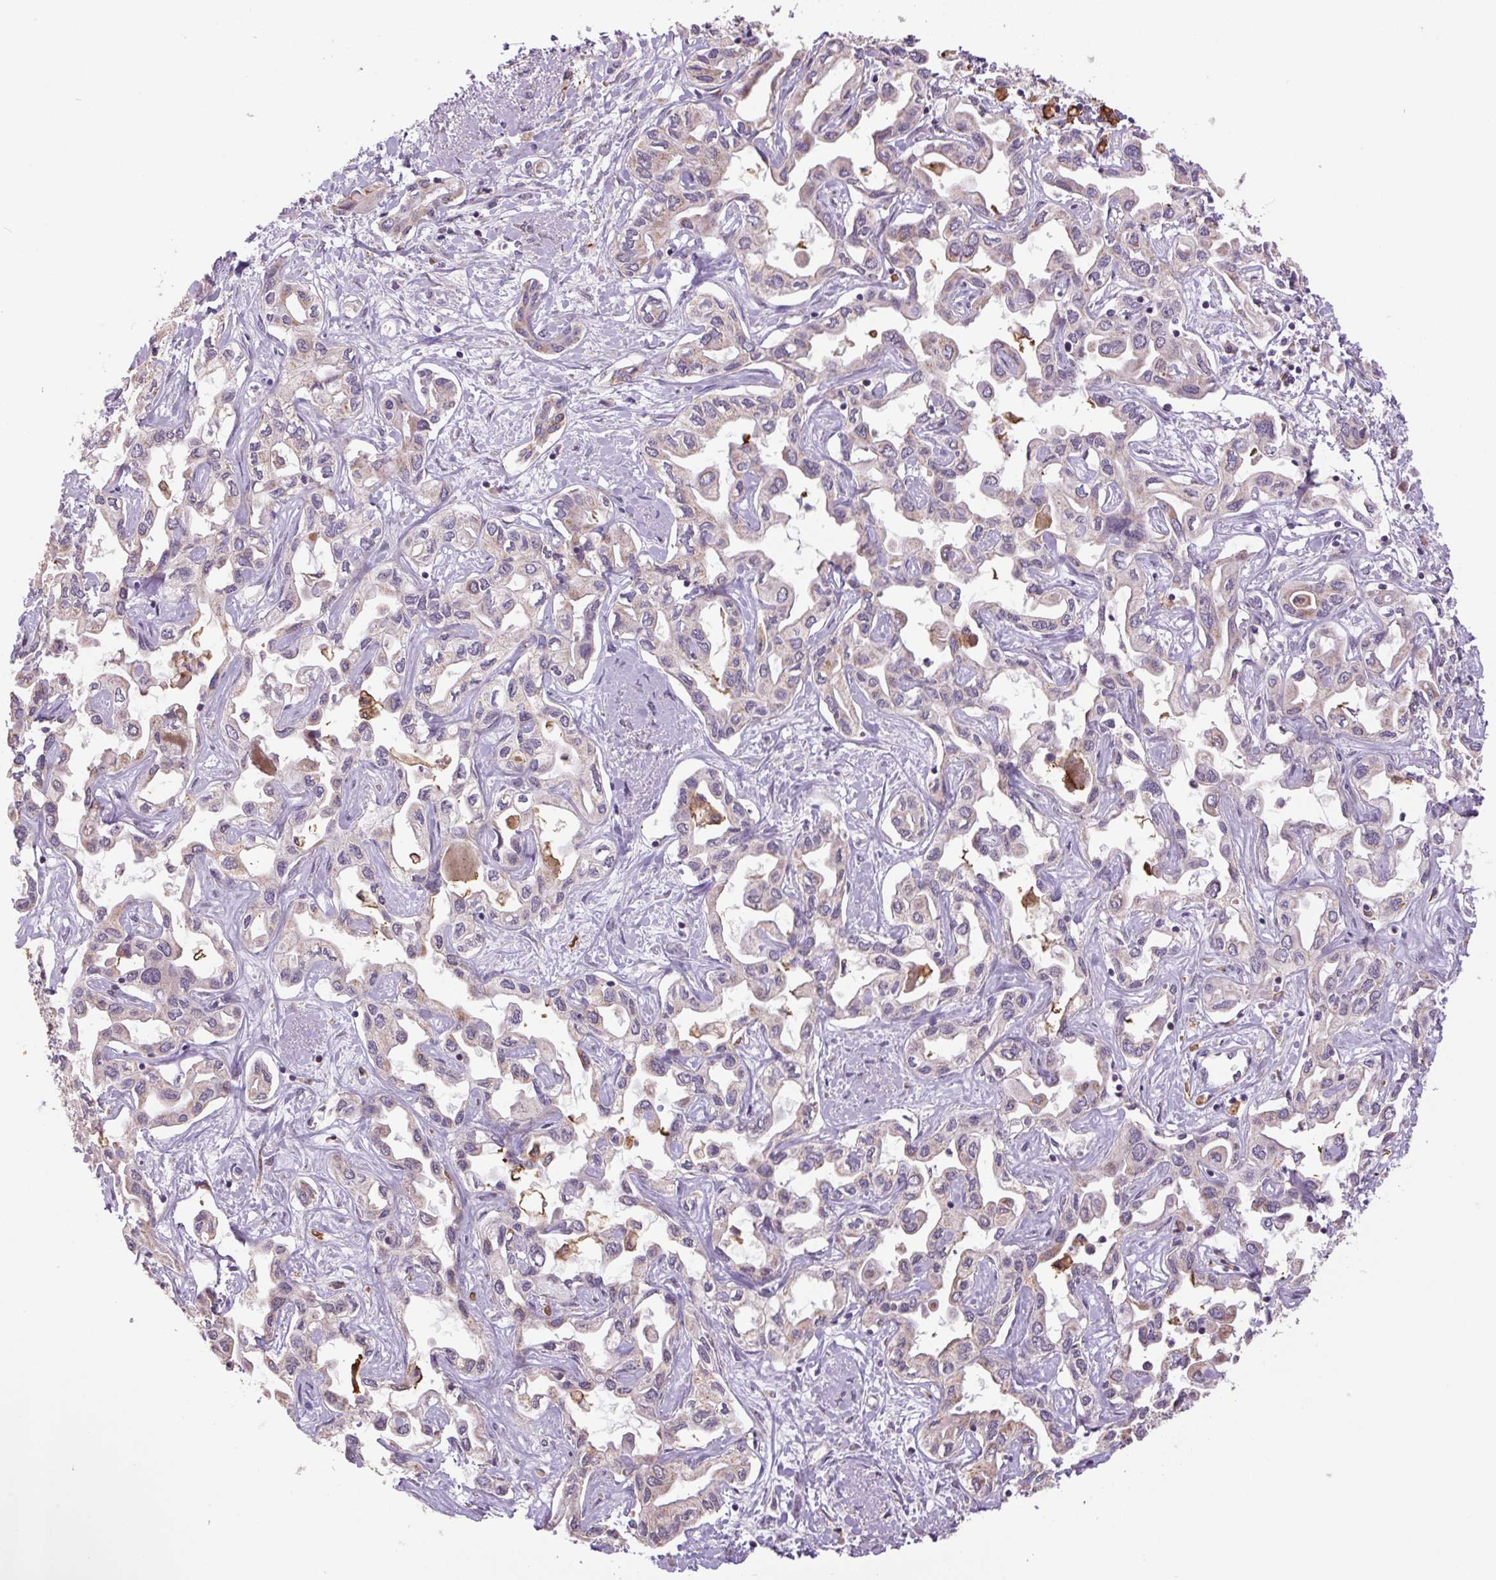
{"staining": {"intensity": "weak", "quantity": "25%-75%", "location": "cytoplasmic/membranous"}, "tissue": "liver cancer", "cell_type": "Tumor cells", "image_type": "cancer", "snomed": [{"axis": "morphology", "description": "Cholangiocarcinoma"}, {"axis": "topography", "description": "Liver"}], "caption": "Immunohistochemistry of cholangiocarcinoma (liver) exhibits low levels of weak cytoplasmic/membranous expression in approximately 25%-75% of tumor cells.", "gene": "SGF29", "patient": {"sex": "female", "age": 64}}